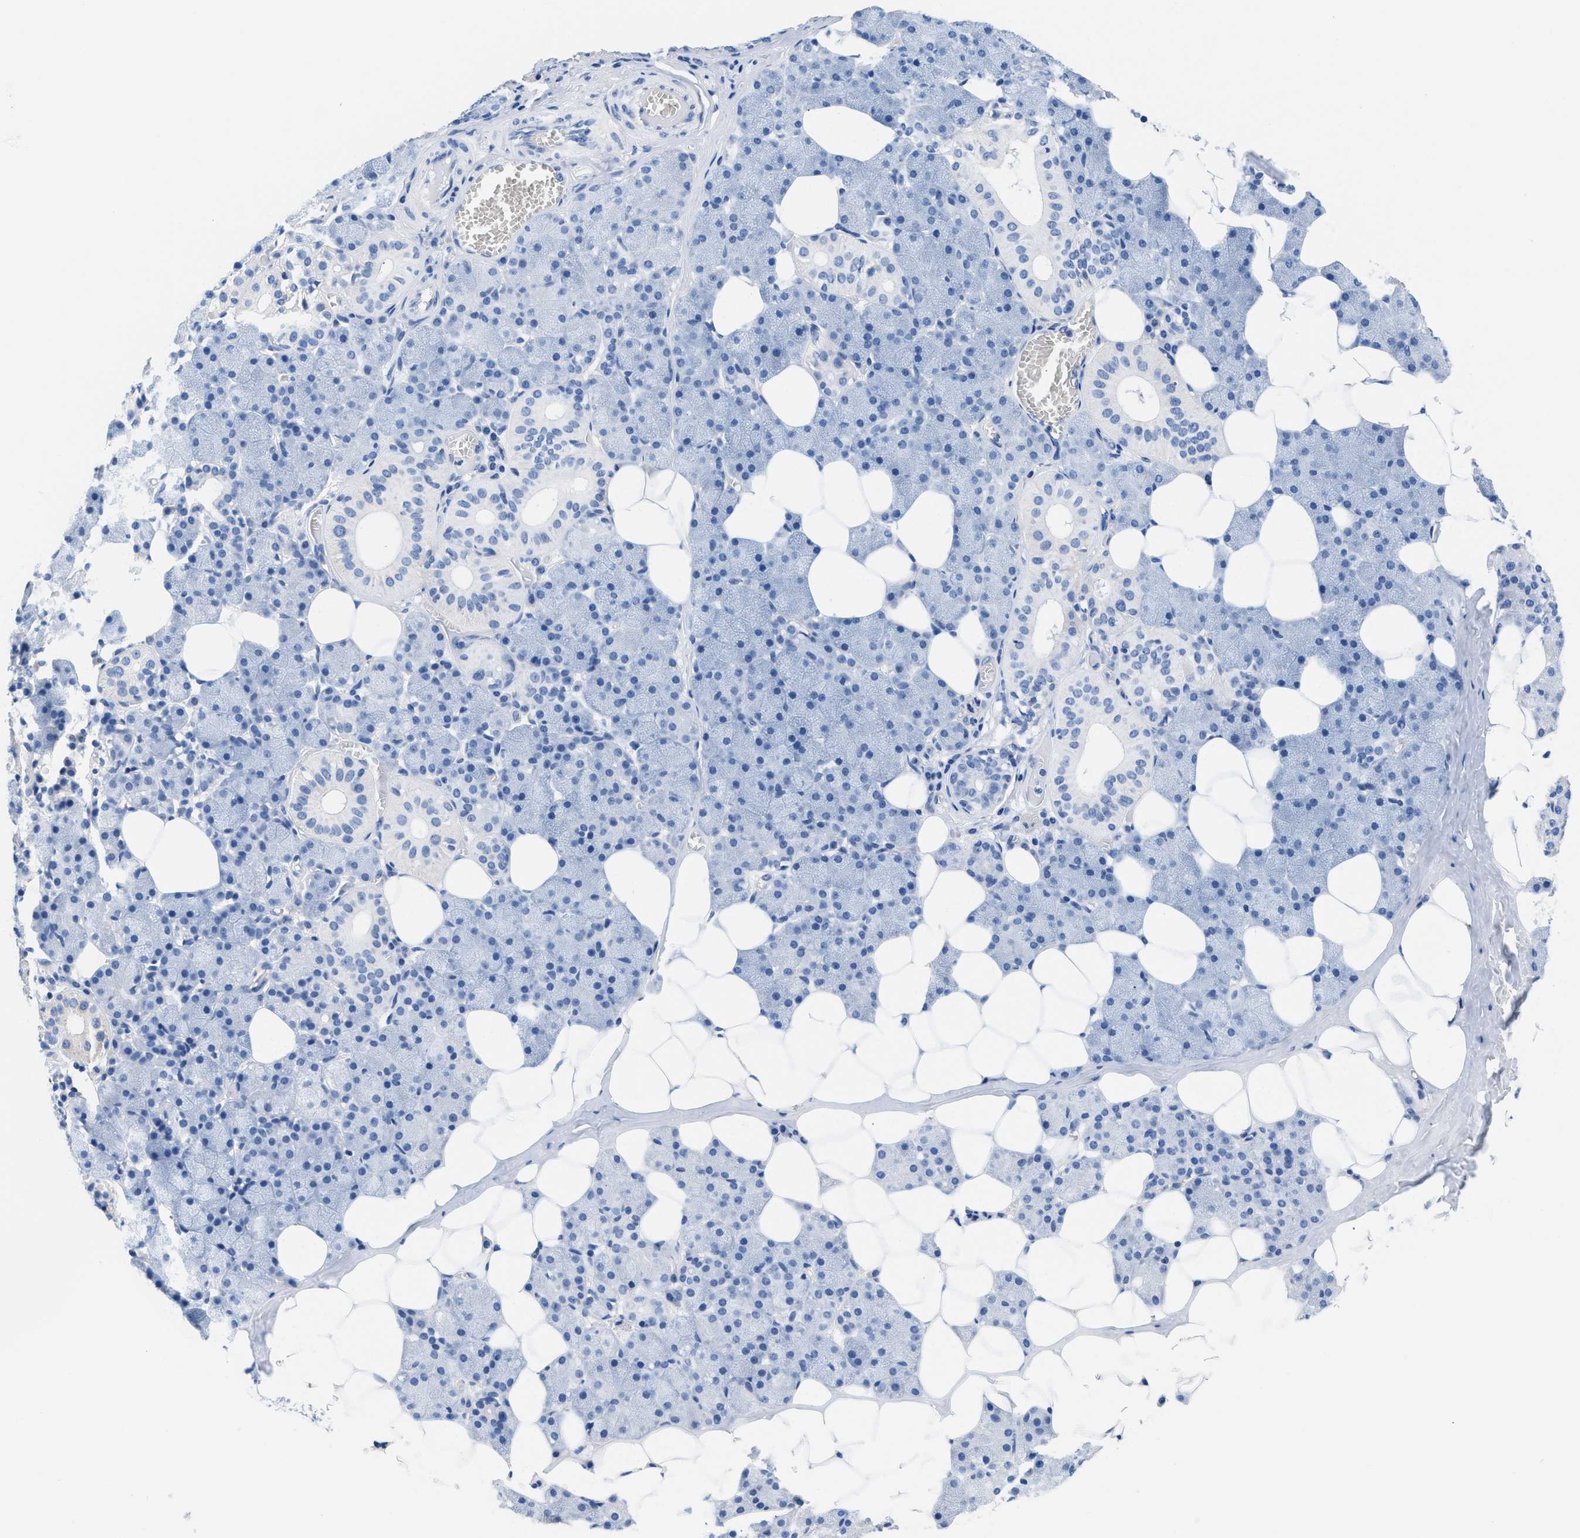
{"staining": {"intensity": "negative", "quantity": "none", "location": "none"}, "tissue": "salivary gland", "cell_type": "Glandular cells", "image_type": "normal", "snomed": [{"axis": "morphology", "description": "Normal tissue, NOS"}, {"axis": "topography", "description": "Salivary gland"}], "caption": "Immunohistochemistry (IHC) histopathology image of unremarkable salivary gland stained for a protein (brown), which shows no expression in glandular cells.", "gene": "SLFN13", "patient": {"sex": "female", "age": 33}}